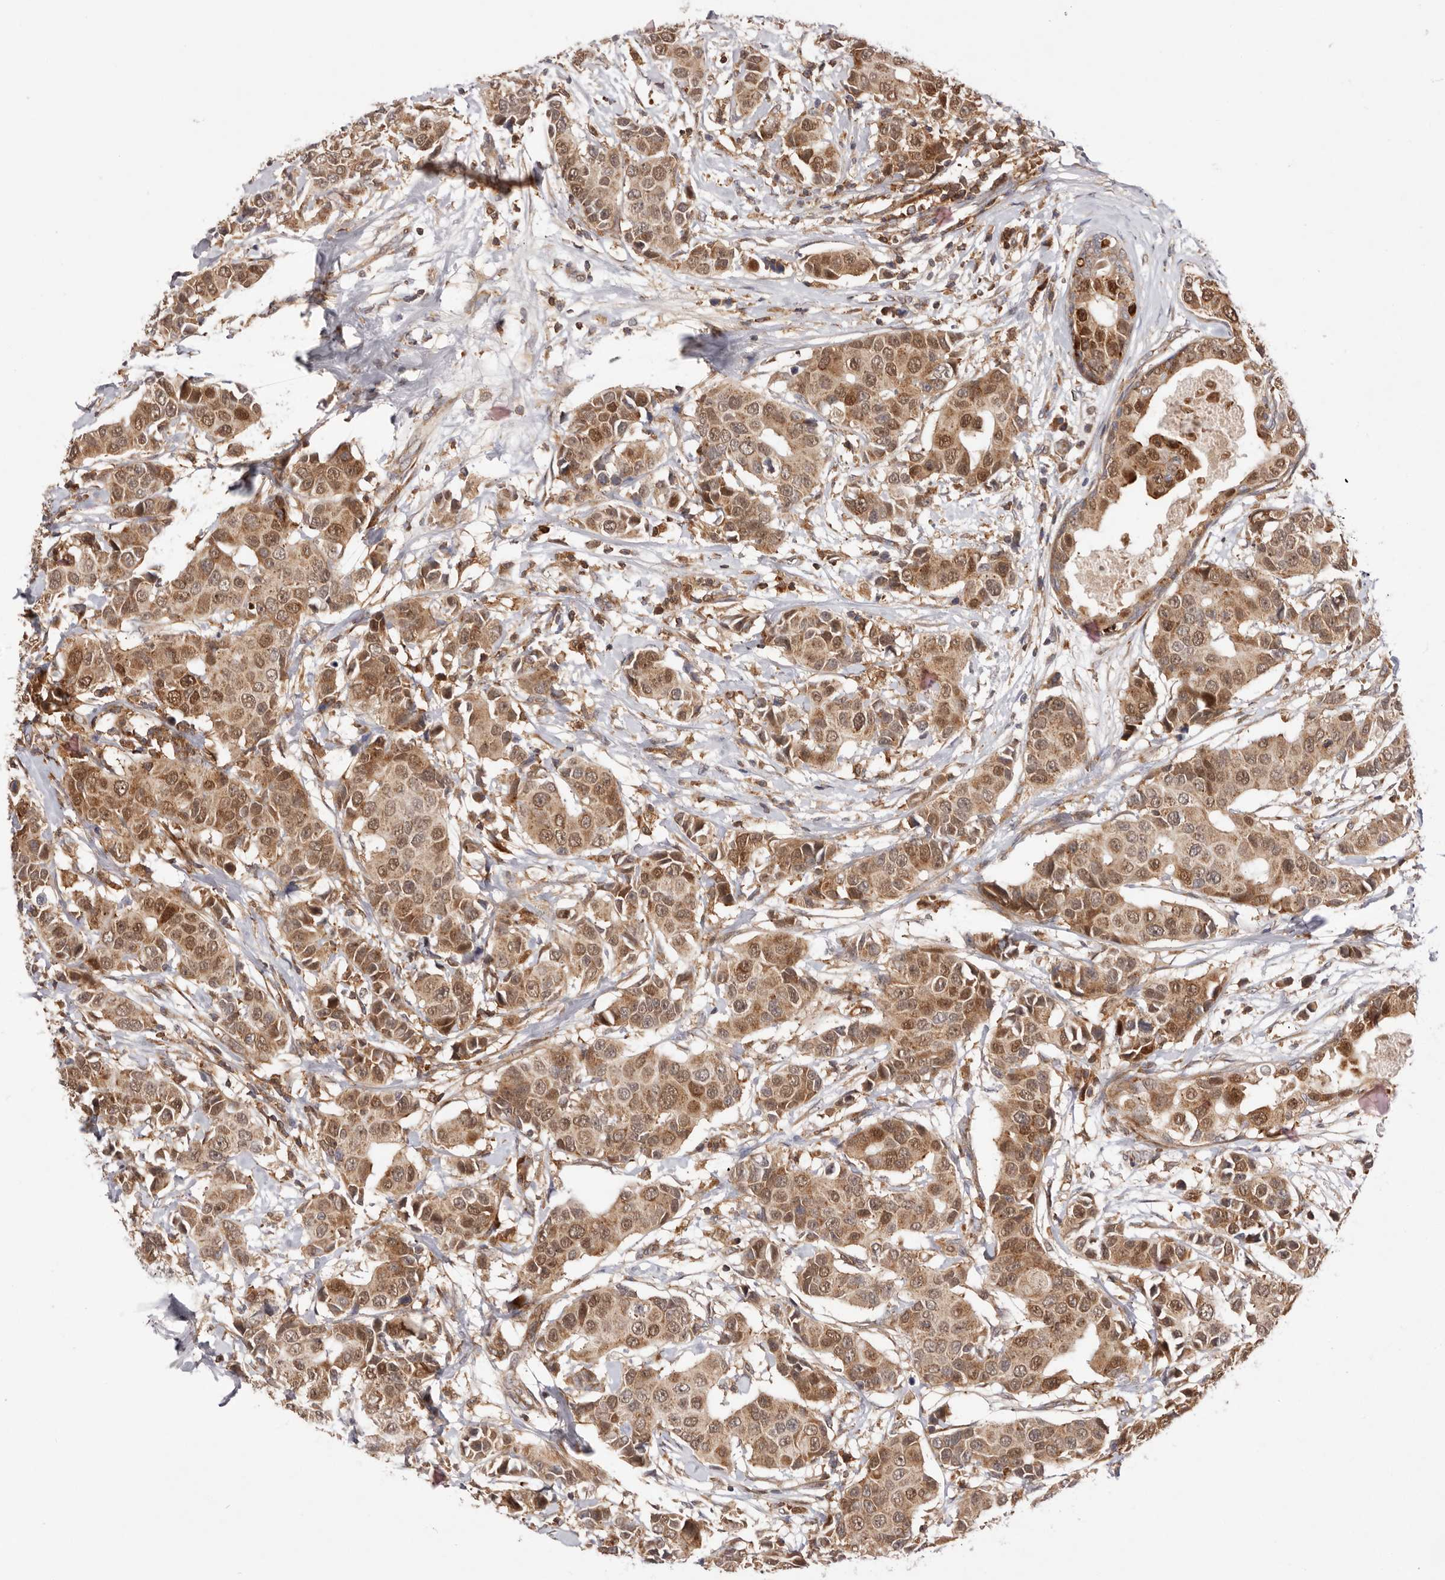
{"staining": {"intensity": "moderate", "quantity": ">75%", "location": "cytoplasmic/membranous,nuclear"}, "tissue": "breast cancer", "cell_type": "Tumor cells", "image_type": "cancer", "snomed": [{"axis": "morphology", "description": "Normal tissue, NOS"}, {"axis": "morphology", "description": "Duct carcinoma"}, {"axis": "topography", "description": "Breast"}], "caption": "Breast cancer (intraductal carcinoma) tissue exhibits moderate cytoplasmic/membranous and nuclear expression in about >75% of tumor cells", "gene": "RNF213", "patient": {"sex": "female", "age": 39}}